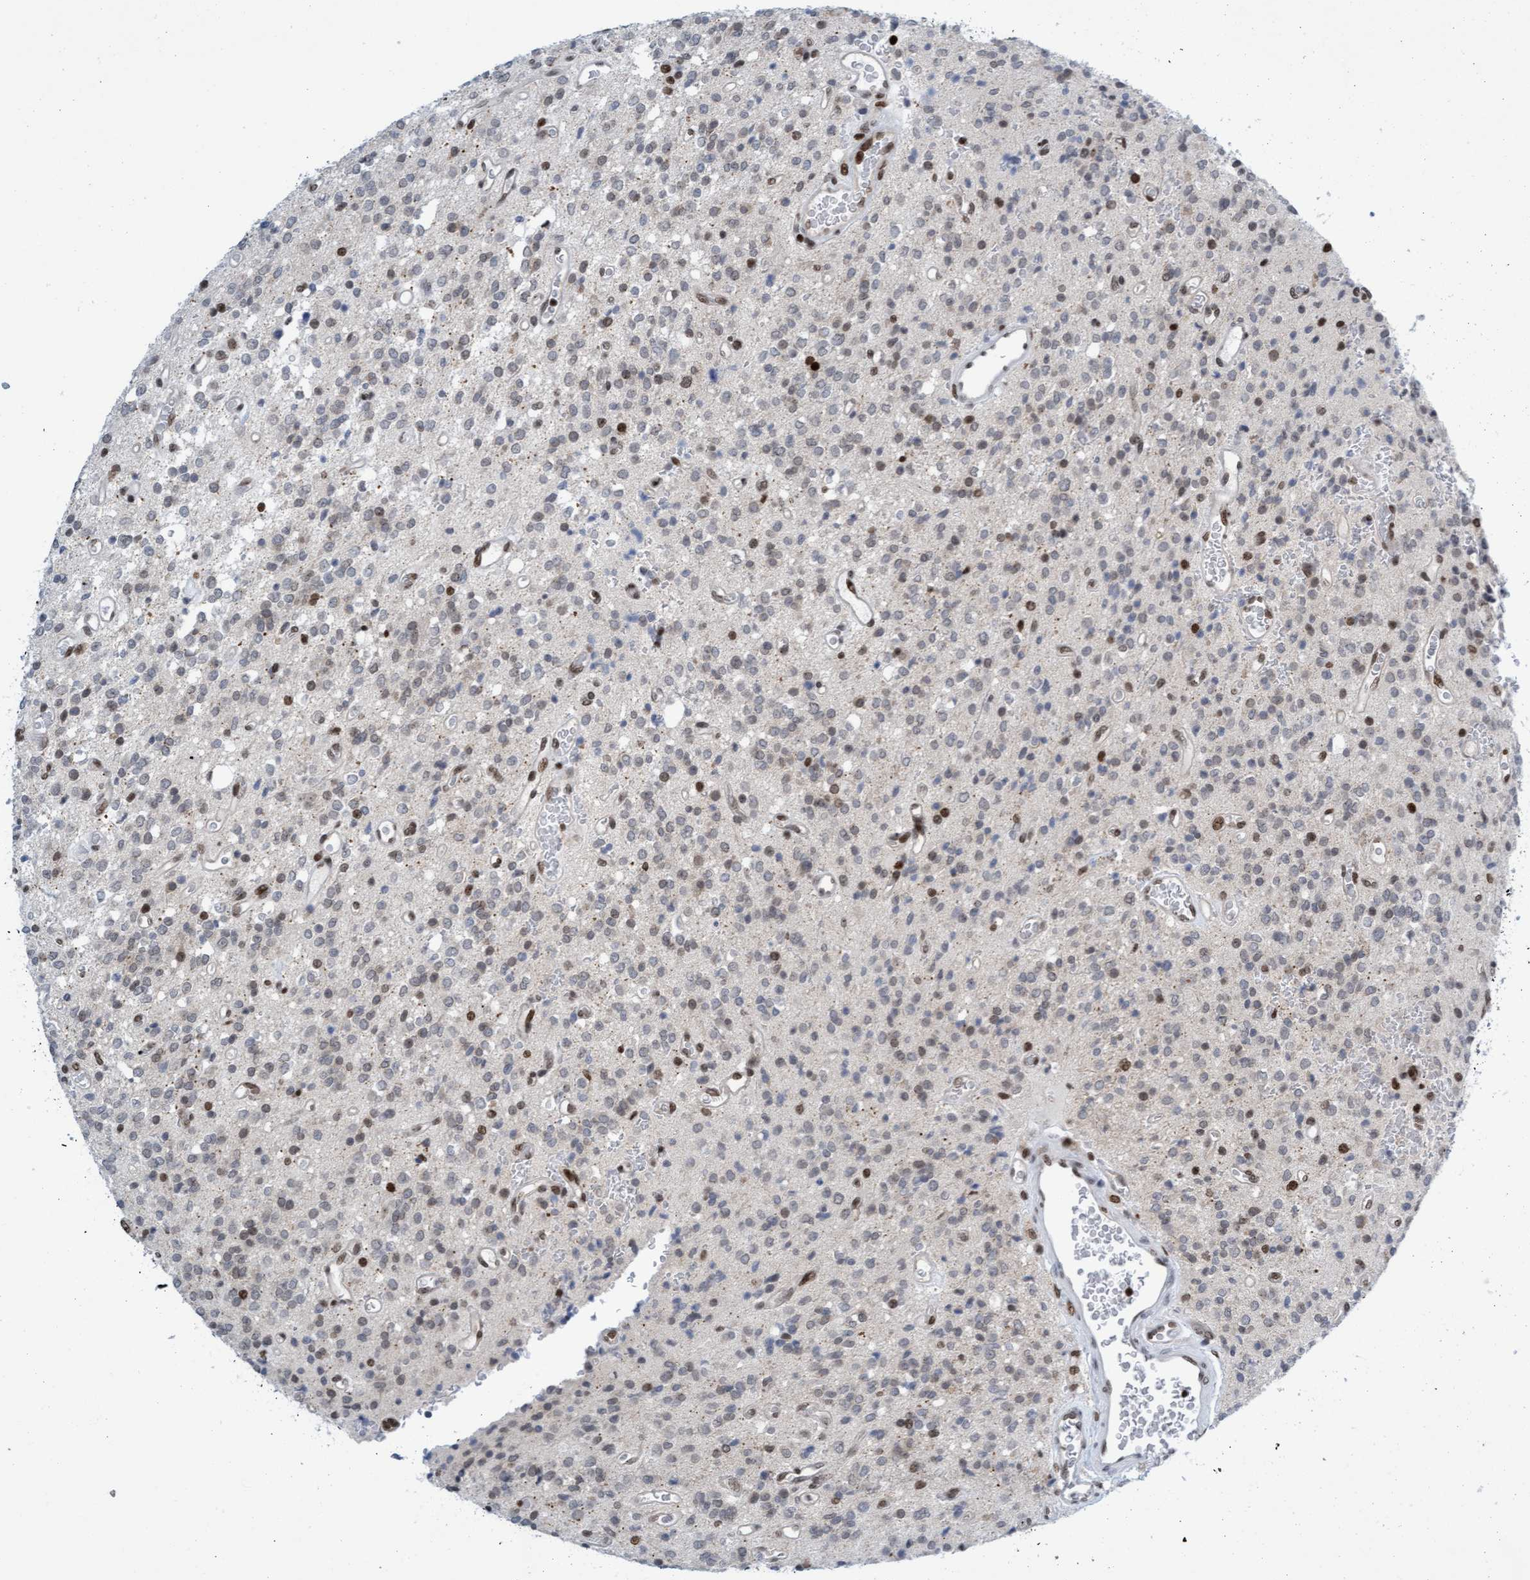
{"staining": {"intensity": "moderate", "quantity": "<25%", "location": "nuclear"}, "tissue": "glioma", "cell_type": "Tumor cells", "image_type": "cancer", "snomed": [{"axis": "morphology", "description": "Glioma, malignant, High grade"}, {"axis": "topography", "description": "Brain"}], "caption": "There is low levels of moderate nuclear staining in tumor cells of glioma, as demonstrated by immunohistochemical staining (brown color).", "gene": "GLRX2", "patient": {"sex": "male", "age": 34}}